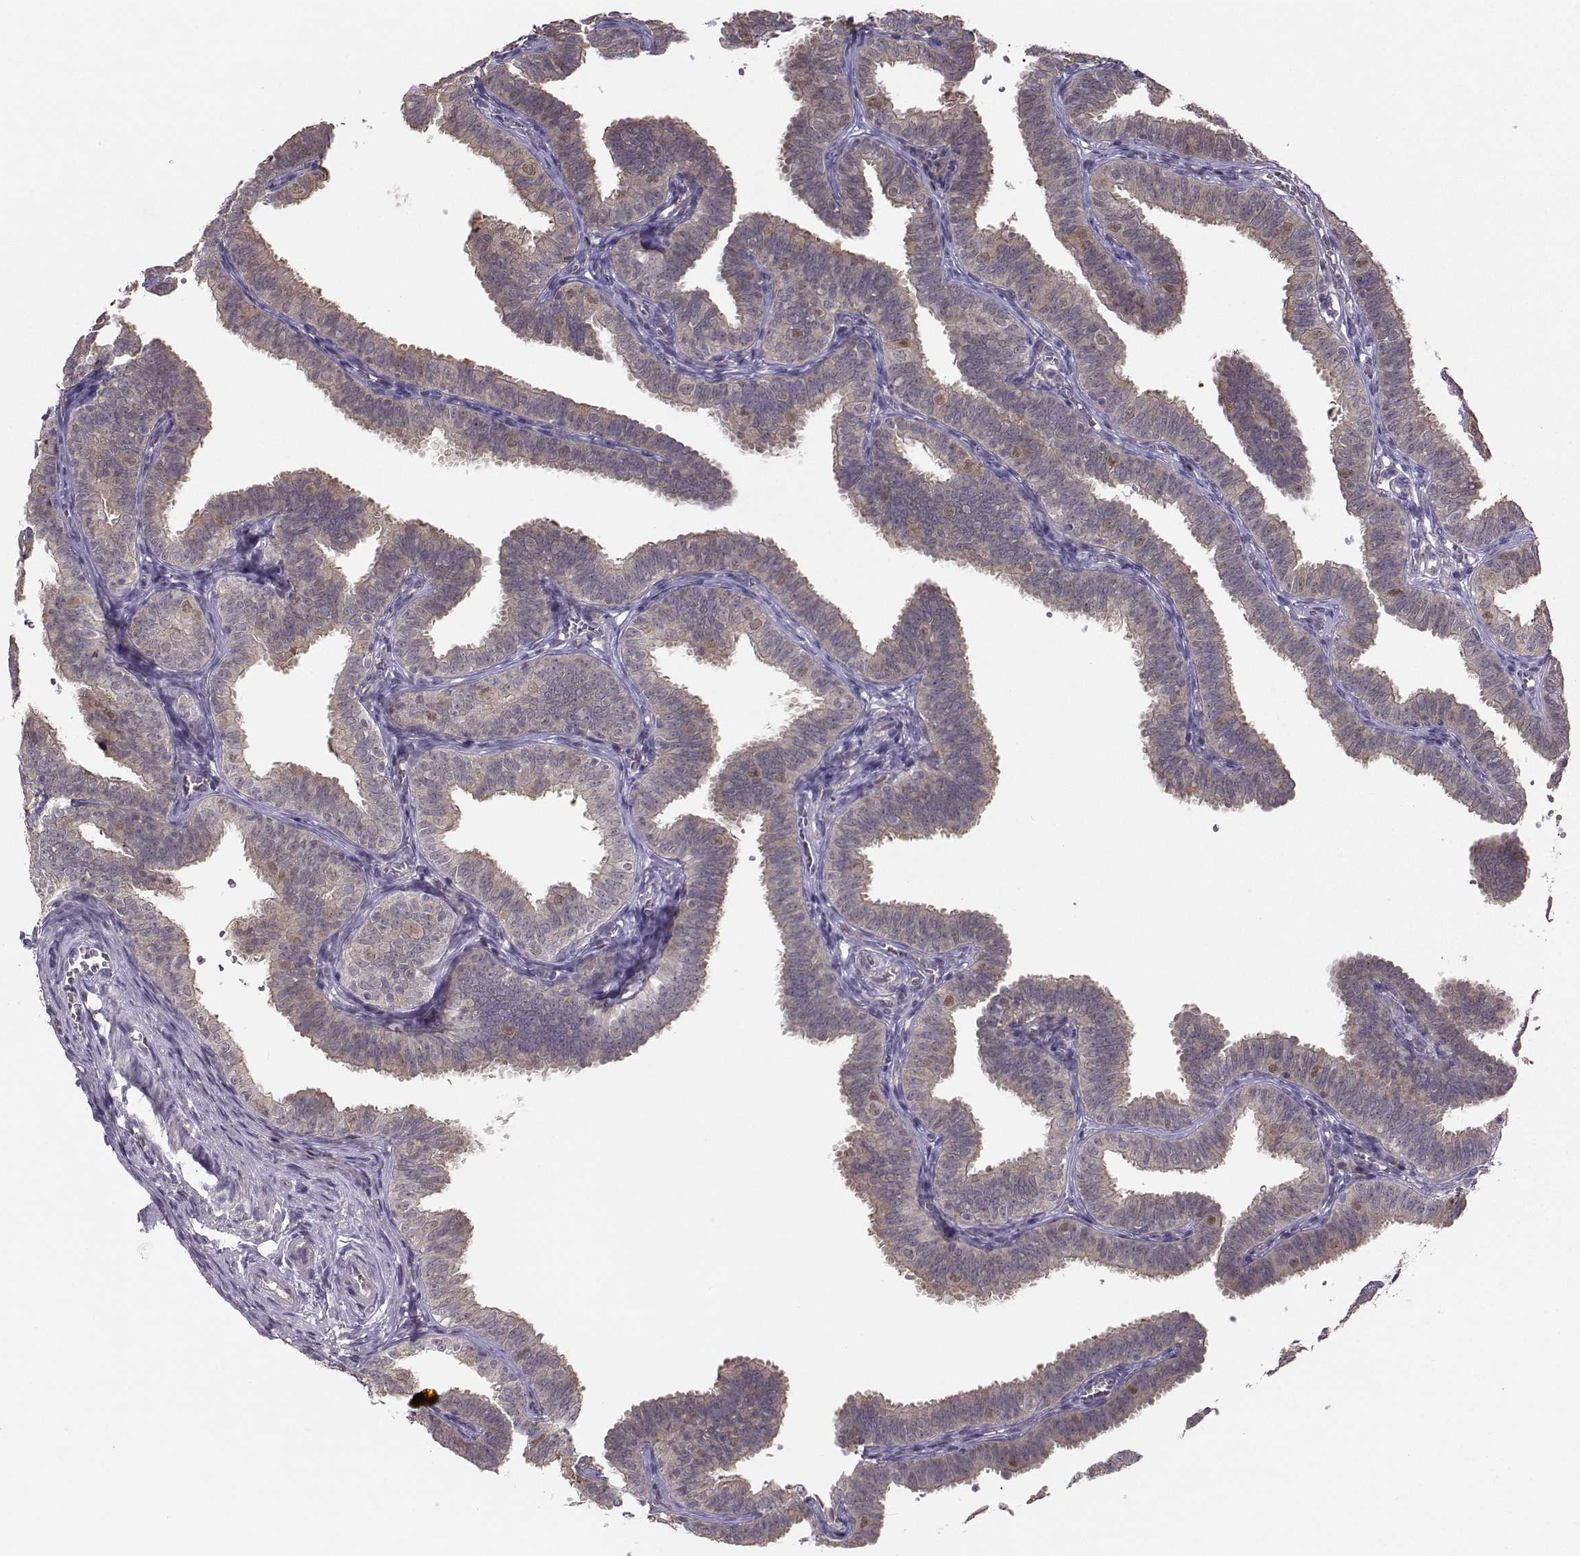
{"staining": {"intensity": "weak", "quantity": "25%-75%", "location": "cytoplasmic/membranous"}, "tissue": "fallopian tube", "cell_type": "Glandular cells", "image_type": "normal", "snomed": [{"axis": "morphology", "description": "Normal tissue, NOS"}, {"axis": "topography", "description": "Fallopian tube"}], "caption": "Immunohistochemistry photomicrograph of normal fallopian tube: human fallopian tube stained using IHC shows low levels of weak protein expression localized specifically in the cytoplasmic/membranous of glandular cells, appearing as a cytoplasmic/membranous brown color.", "gene": "PKP2", "patient": {"sex": "female", "age": 25}}